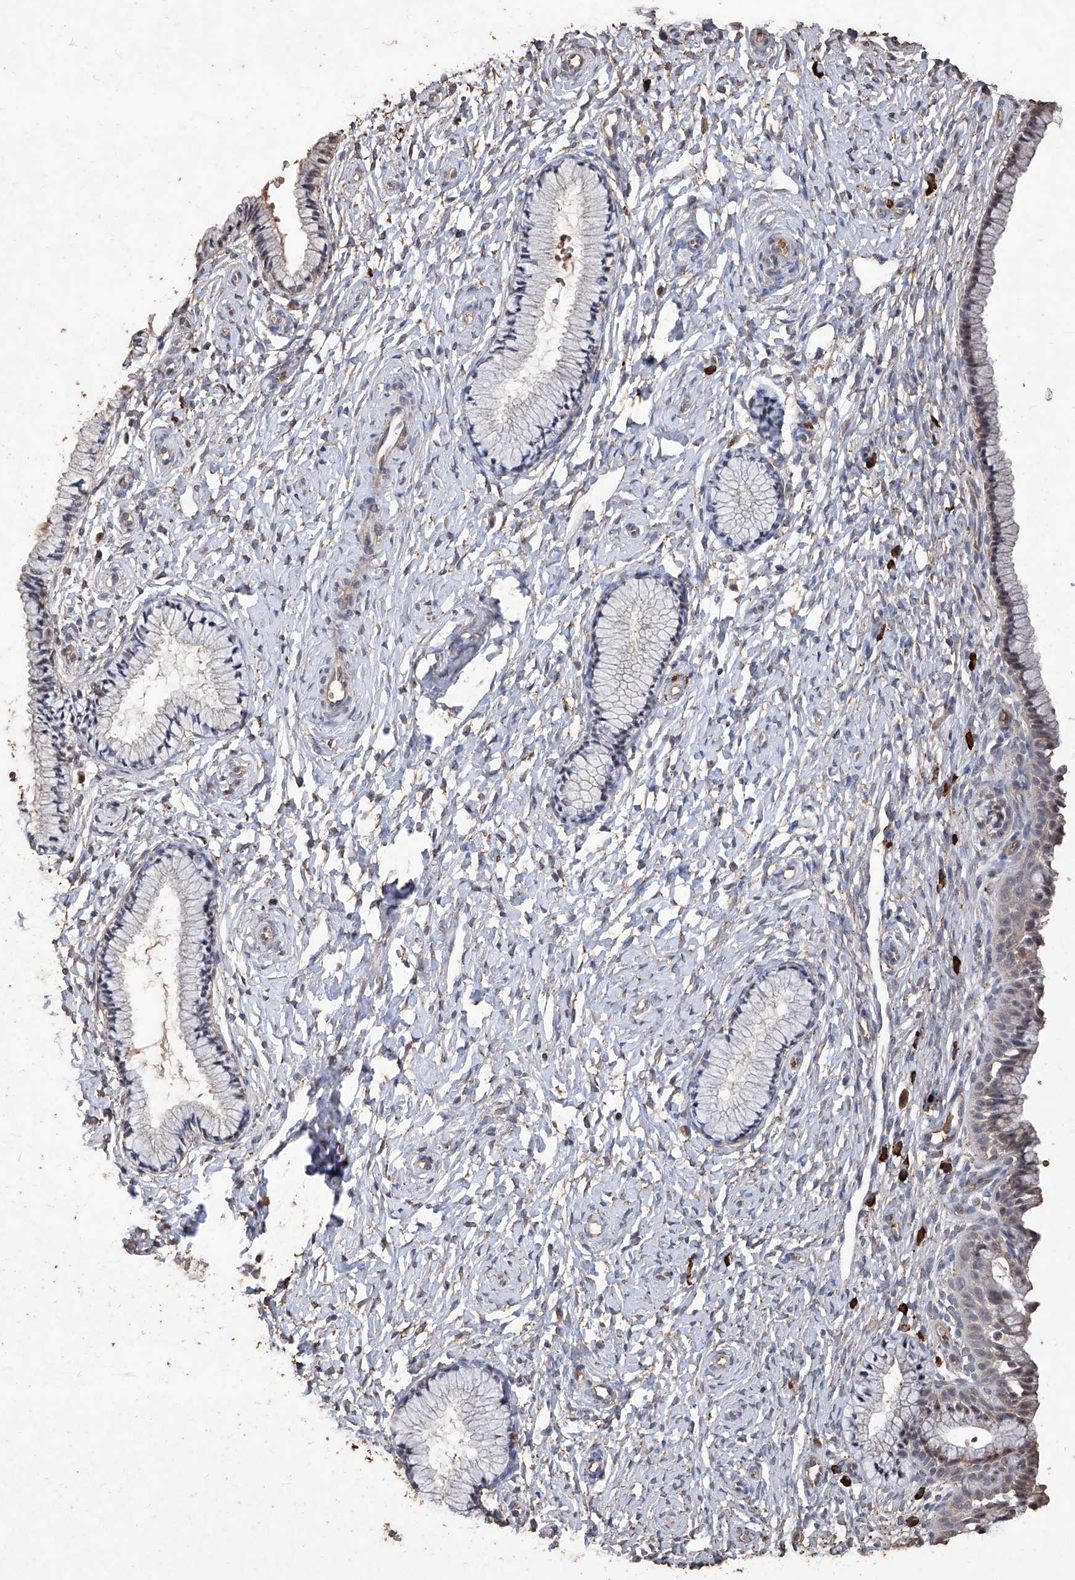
{"staining": {"intensity": "negative", "quantity": "none", "location": "none"}, "tissue": "cervix", "cell_type": "Glandular cells", "image_type": "normal", "snomed": [{"axis": "morphology", "description": "Normal tissue, NOS"}, {"axis": "topography", "description": "Cervix"}], "caption": "High power microscopy photomicrograph of an IHC histopathology image of benign cervix, revealing no significant expression in glandular cells. (Stains: DAB immunohistochemistry (IHC) with hematoxylin counter stain, Microscopy: brightfield microscopy at high magnification).", "gene": "EML1", "patient": {"sex": "female", "age": 33}}